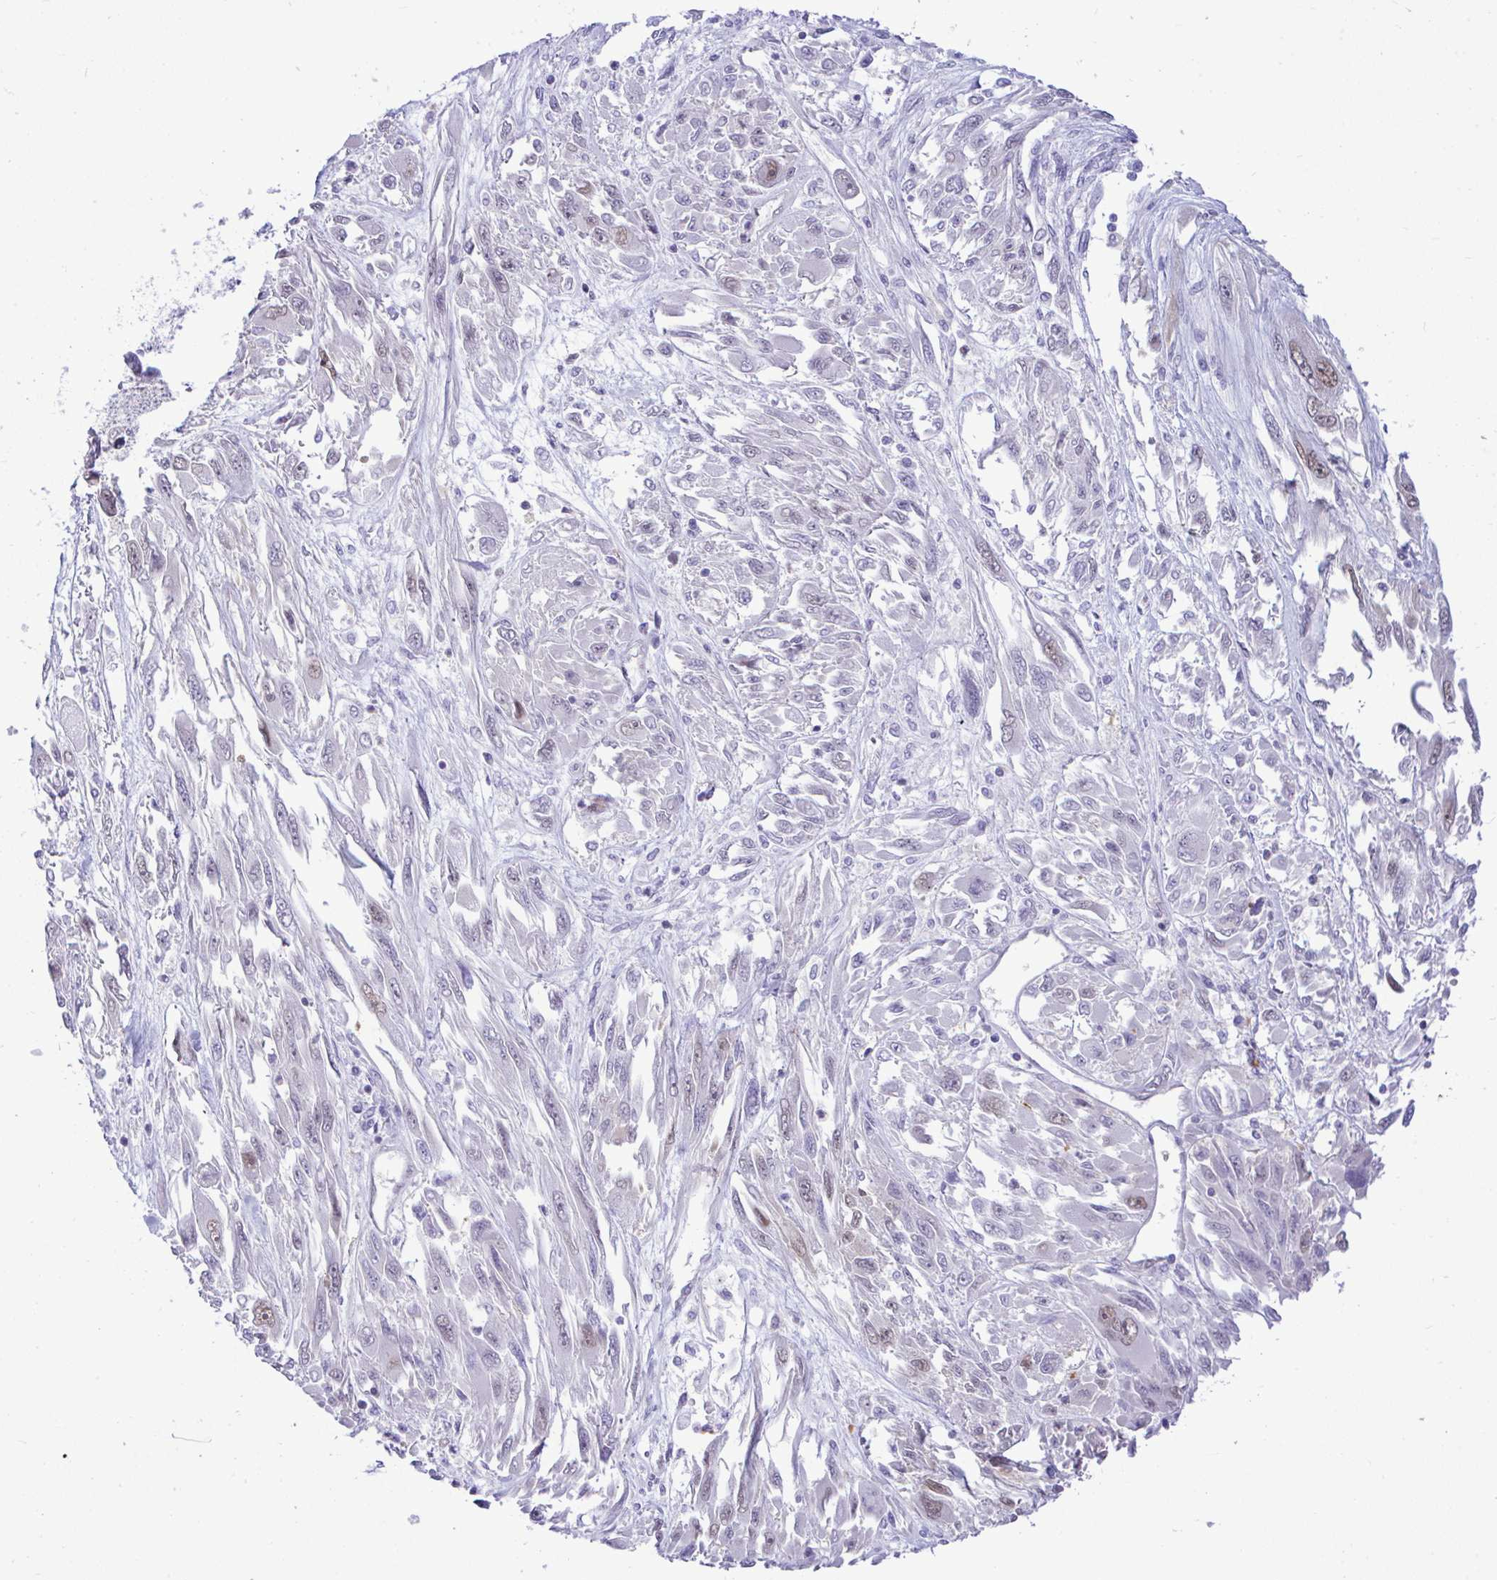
{"staining": {"intensity": "weak", "quantity": "<25%", "location": "nuclear"}, "tissue": "melanoma", "cell_type": "Tumor cells", "image_type": "cancer", "snomed": [{"axis": "morphology", "description": "Malignant melanoma, NOS"}, {"axis": "topography", "description": "Skin"}], "caption": "Immunohistochemistry of melanoma demonstrates no staining in tumor cells.", "gene": "ZNF485", "patient": {"sex": "female", "age": 91}}